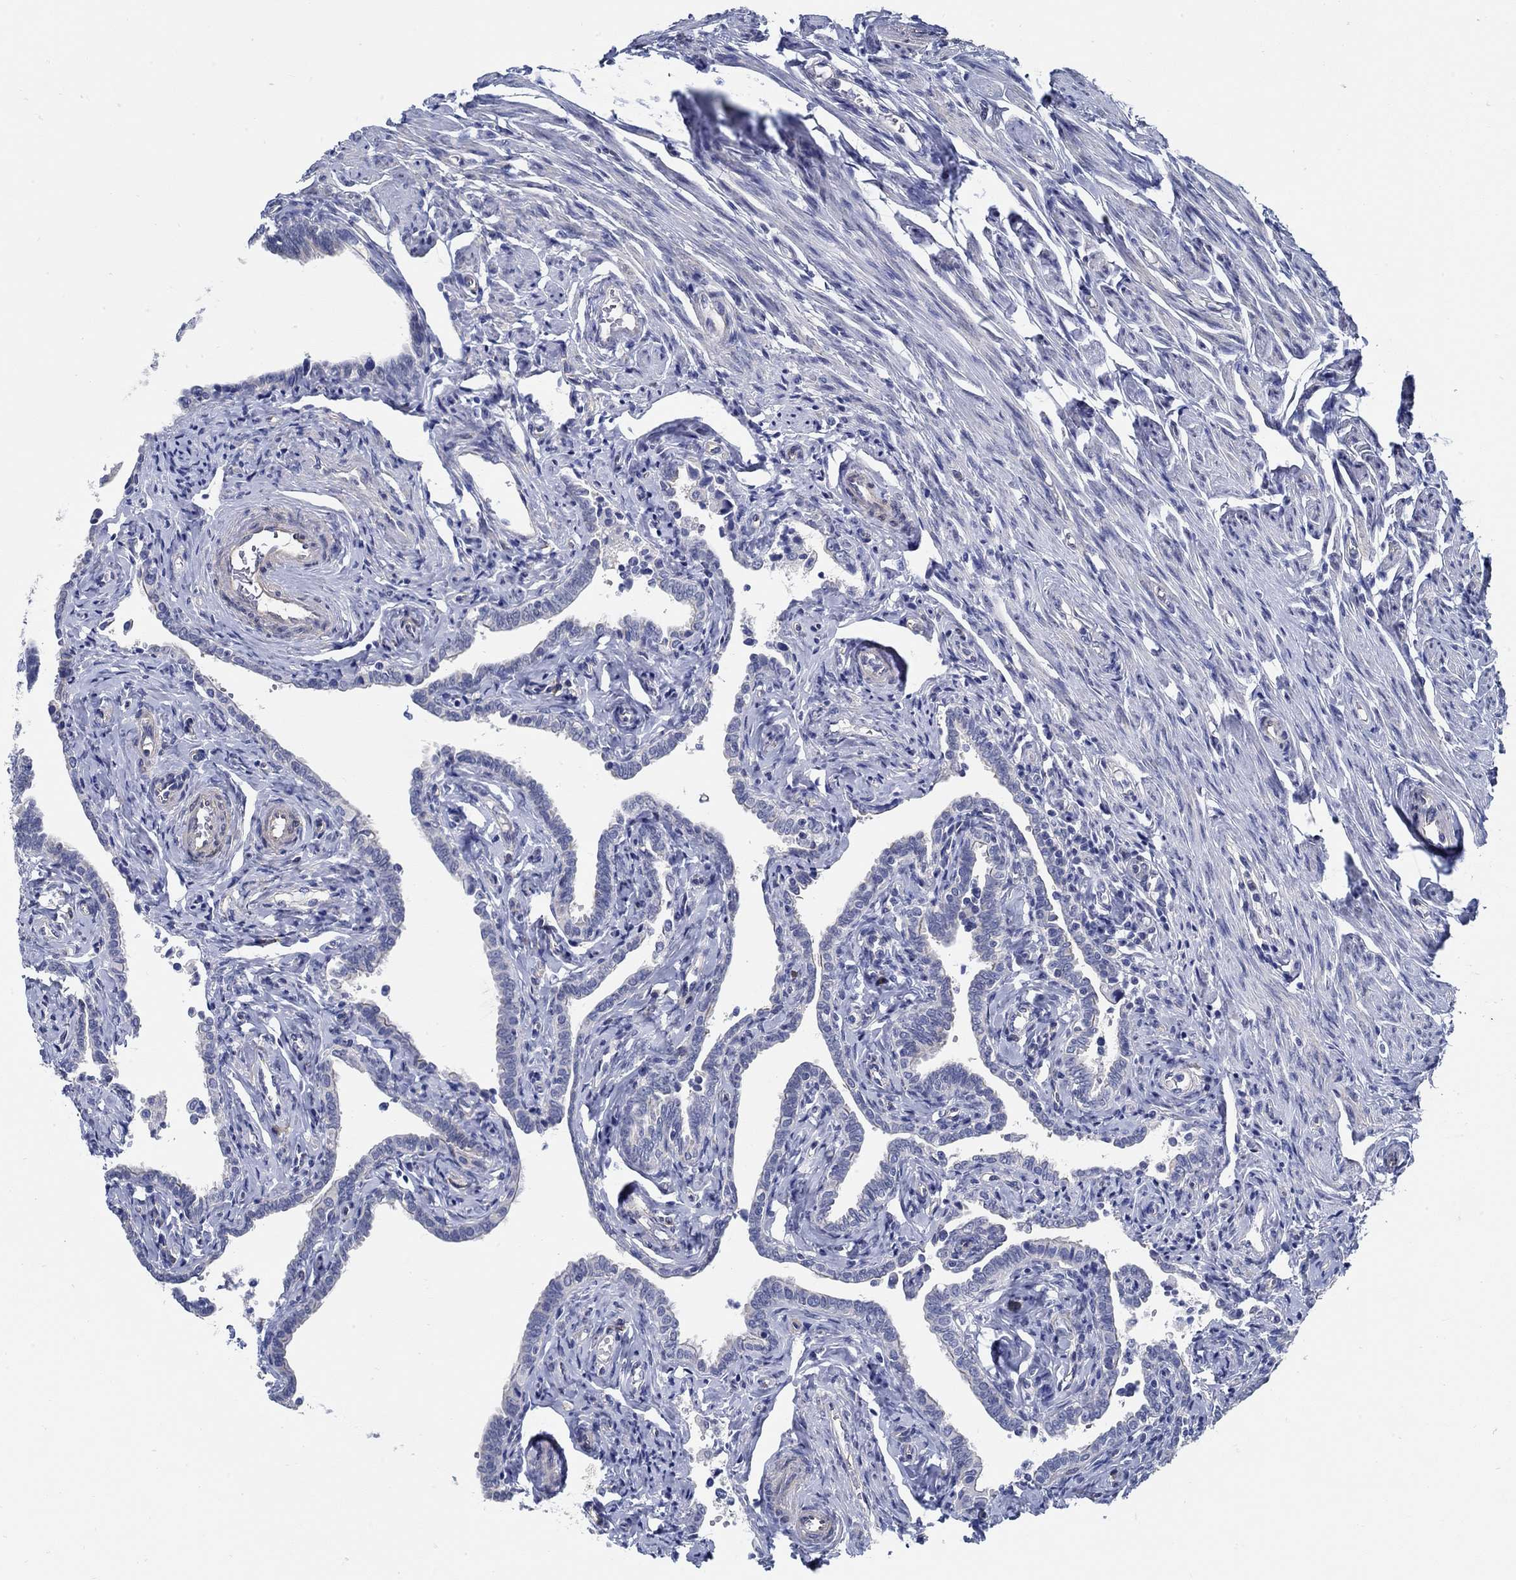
{"staining": {"intensity": "negative", "quantity": "none", "location": "none"}, "tissue": "fallopian tube", "cell_type": "Glandular cells", "image_type": "normal", "snomed": [{"axis": "morphology", "description": "Normal tissue, NOS"}, {"axis": "topography", "description": "Fallopian tube"}, {"axis": "topography", "description": "Ovary"}], "caption": "A photomicrograph of fallopian tube stained for a protein shows no brown staining in glandular cells. (DAB (3,3'-diaminobenzidine) immunohistochemistry, high magnification).", "gene": "C15orf39", "patient": {"sex": "female", "age": 54}}